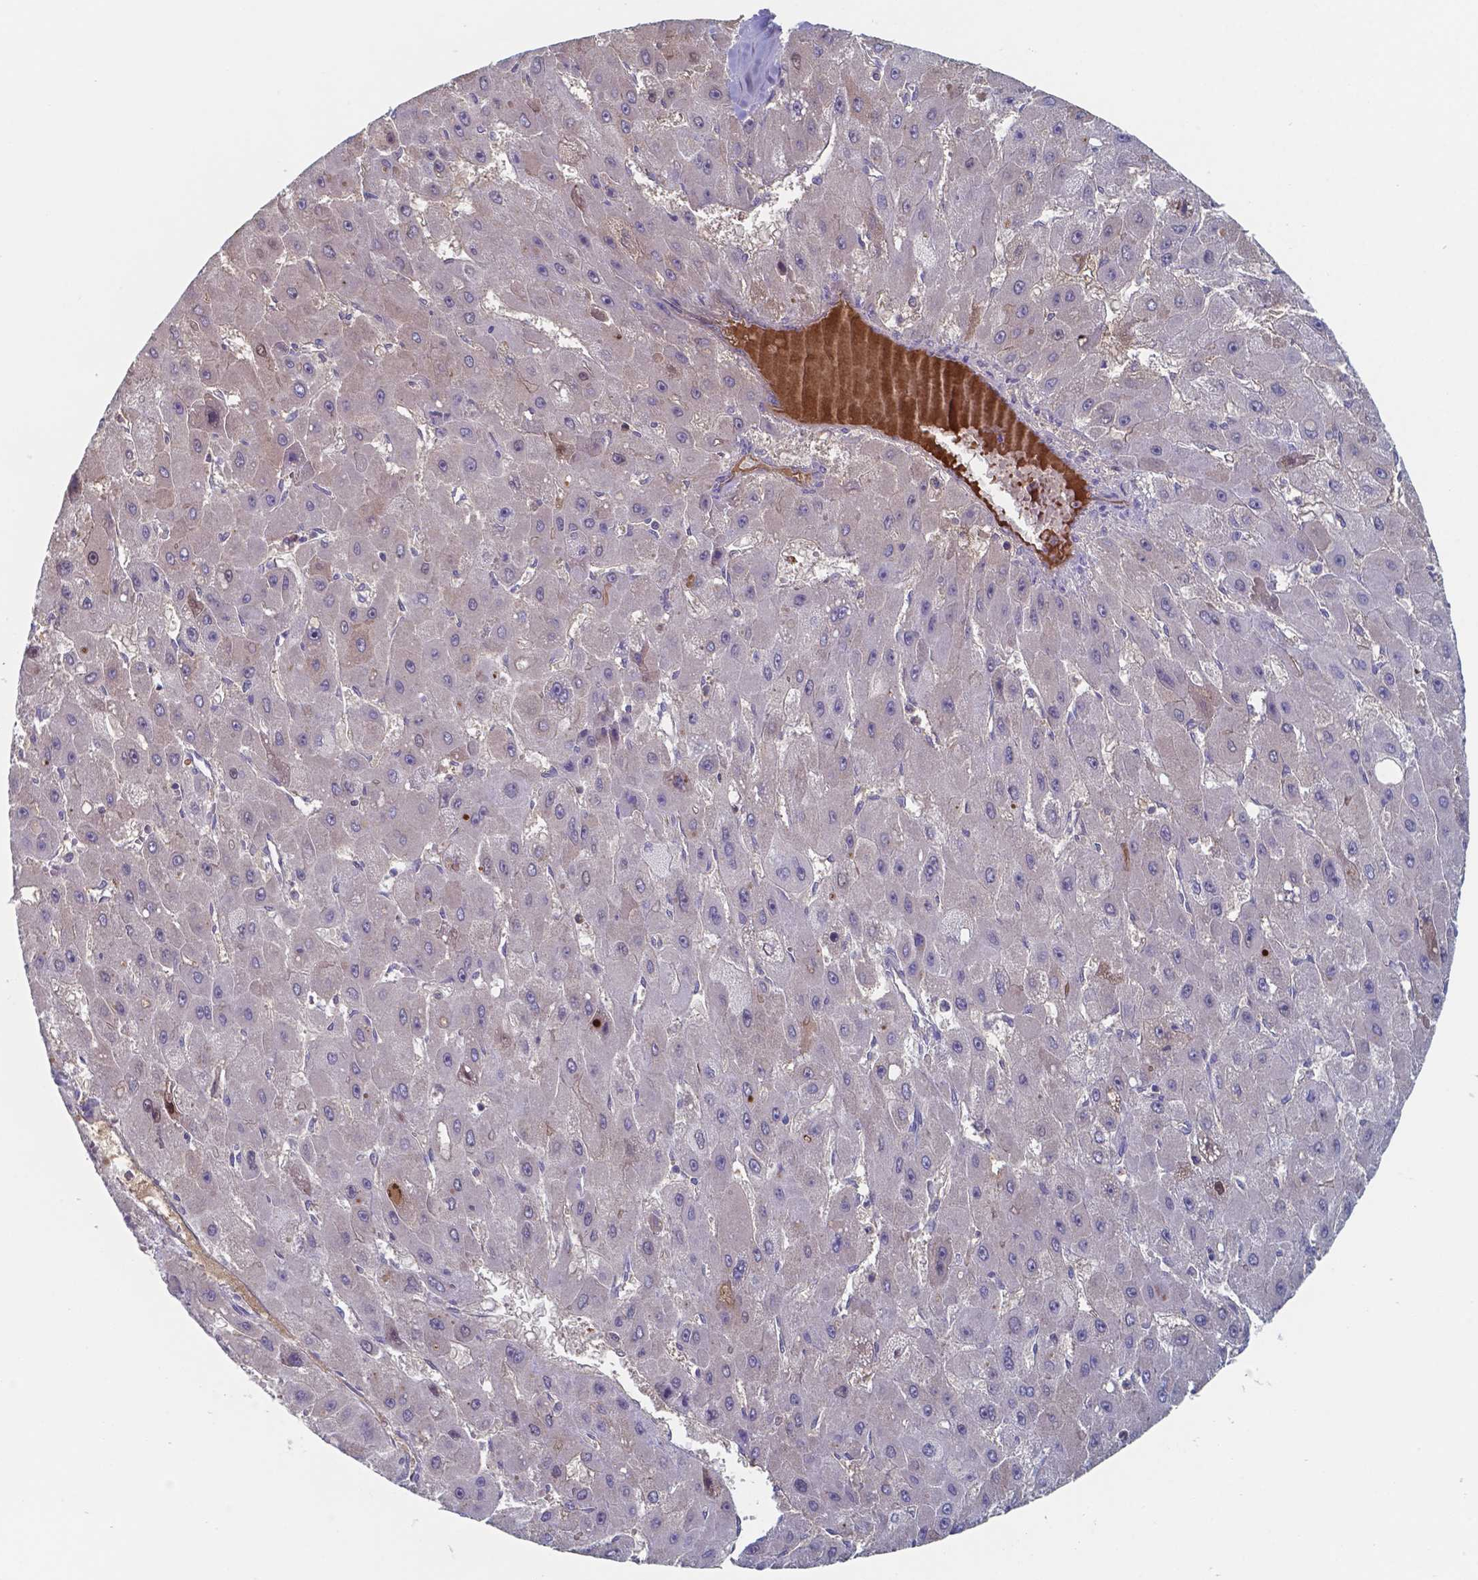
{"staining": {"intensity": "negative", "quantity": "none", "location": "none"}, "tissue": "liver cancer", "cell_type": "Tumor cells", "image_type": "cancer", "snomed": [{"axis": "morphology", "description": "Carcinoma, Hepatocellular, NOS"}, {"axis": "topography", "description": "Liver"}], "caption": "The image shows no significant positivity in tumor cells of liver cancer.", "gene": "BTBD17", "patient": {"sex": "female", "age": 25}}